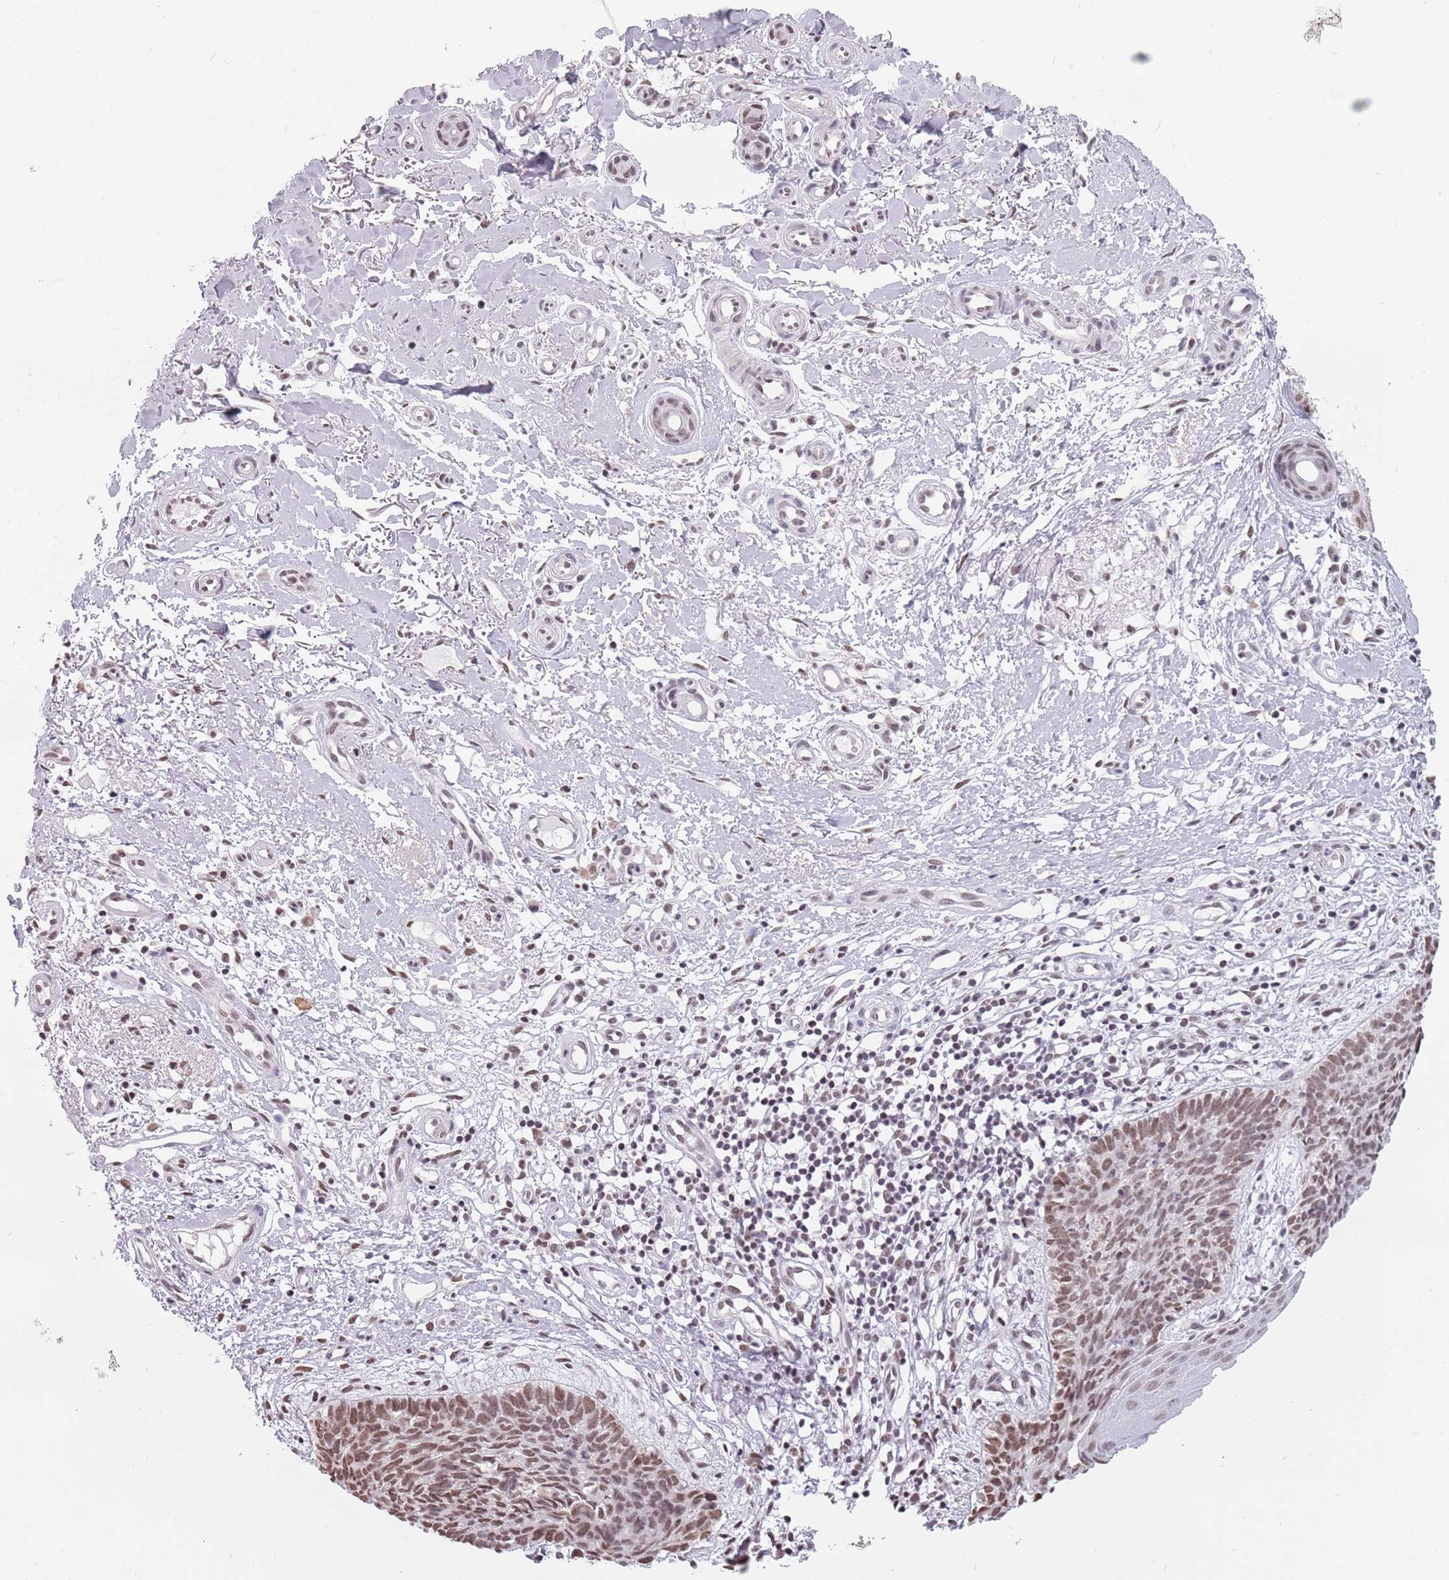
{"staining": {"intensity": "moderate", "quantity": ">75%", "location": "nuclear"}, "tissue": "skin cancer", "cell_type": "Tumor cells", "image_type": "cancer", "snomed": [{"axis": "morphology", "description": "Basal cell carcinoma"}, {"axis": "topography", "description": "Skin"}], "caption": "Brown immunohistochemical staining in basal cell carcinoma (skin) reveals moderate nuclear expression in approximately >75% of tumor cells. The protein of interest is stained brown, and the nuclei are stained in blue (DAB IHC with brightfield microscopy, high magnification).", "gene": "PTCHD1", "patient": {"sex": "male", "age": 78}}